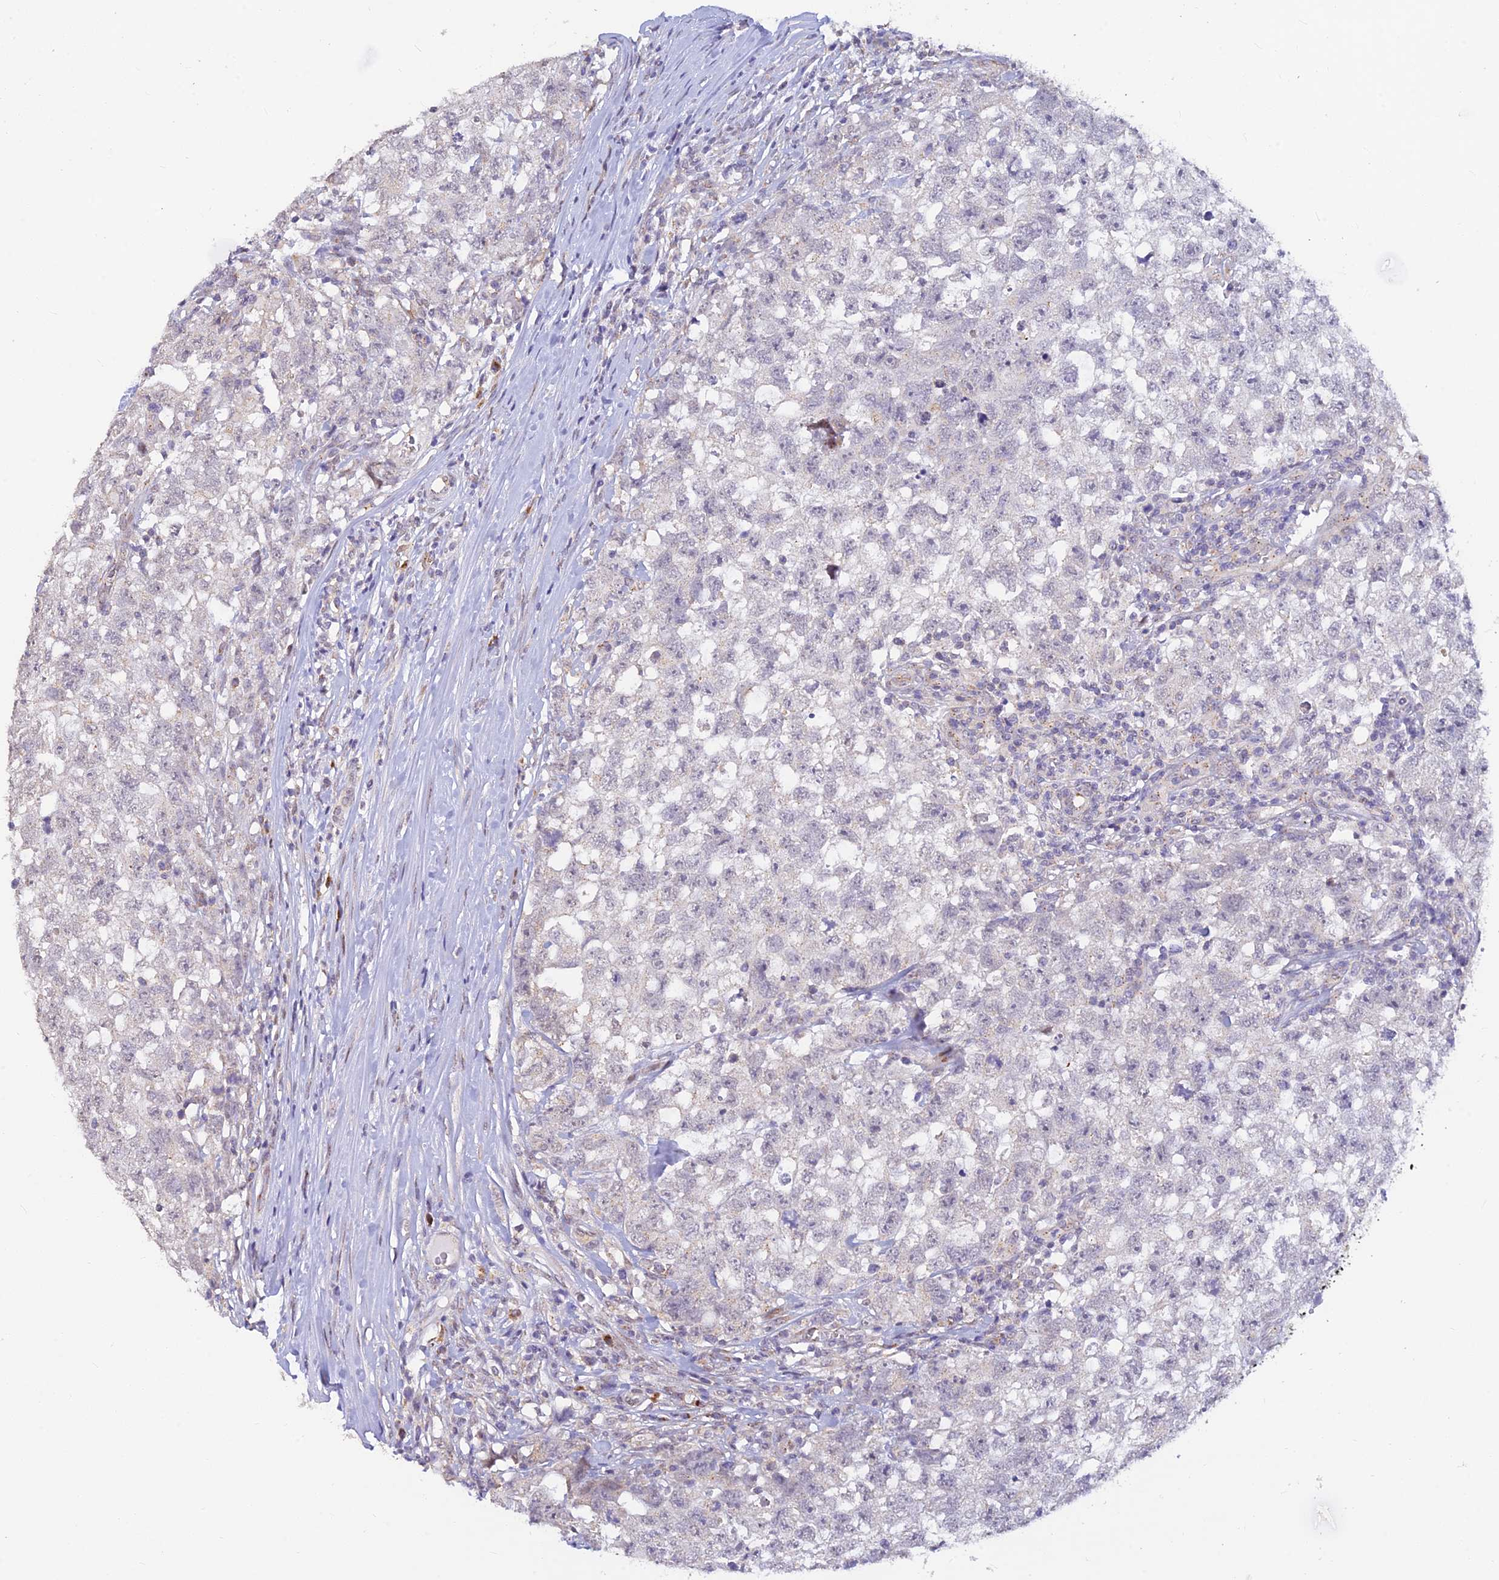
{"staining": {"intensity": "negative", "quantity": "none", "location": "none"}, "tissue": "testis cancer", "cell_type": "Tumor cells", "image_type": "cancer", "snomed": [{"axis": "morphology", "description": "Seminoma, NOS"}, {"axis": "morphology", "description": "Carcinoma, Embryonal, NOS"}, {"axis": "topography", "description": "Testis"}], "caption": "Seminoma (testis) was stained to show a protein in brown. There is no significant expression in tumor cells.", "gene": "INKA1", "patient": {"sex": "male", "age": 29}}